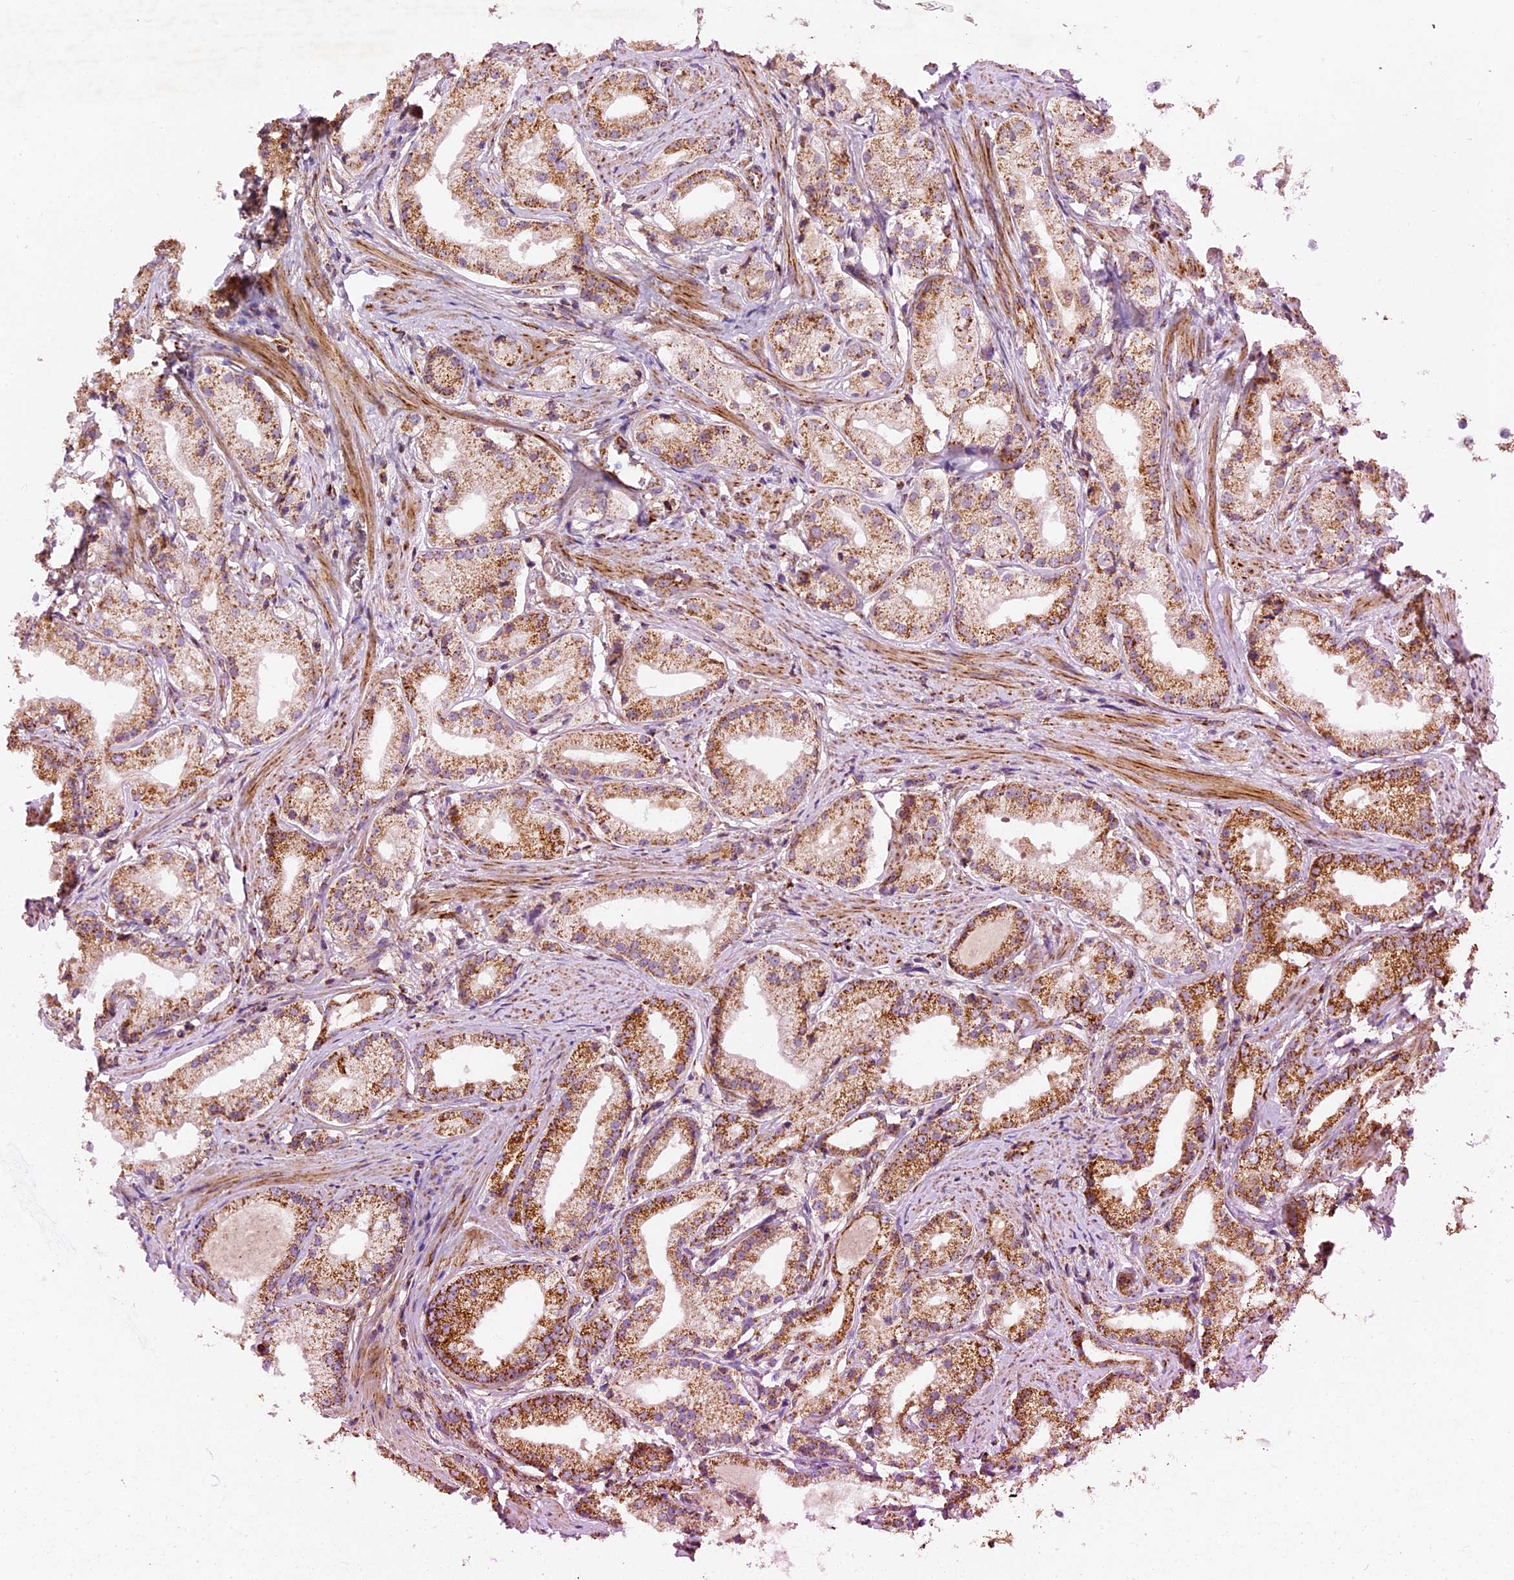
{"staining": {"intensity": "moderate", "quantity": ">75%", "location": "cytoplasmic/membranous"}, "tissue": "prostate cancer", "cell_type": "Tumor cells", "image_type": "cancer", "snomed": [{"axis": "morphology", "description": "Adenocarcinoma, Low grade"}, {"axis": "topography", "description": "Prostate"}], "caption": "Moderate cytoplasmic/membranous protein positivity is present in about >75% of tumor cells in prostate cancer.", "gene": "NDUFA8", "patient": {"sex": "male", "age": 57}}